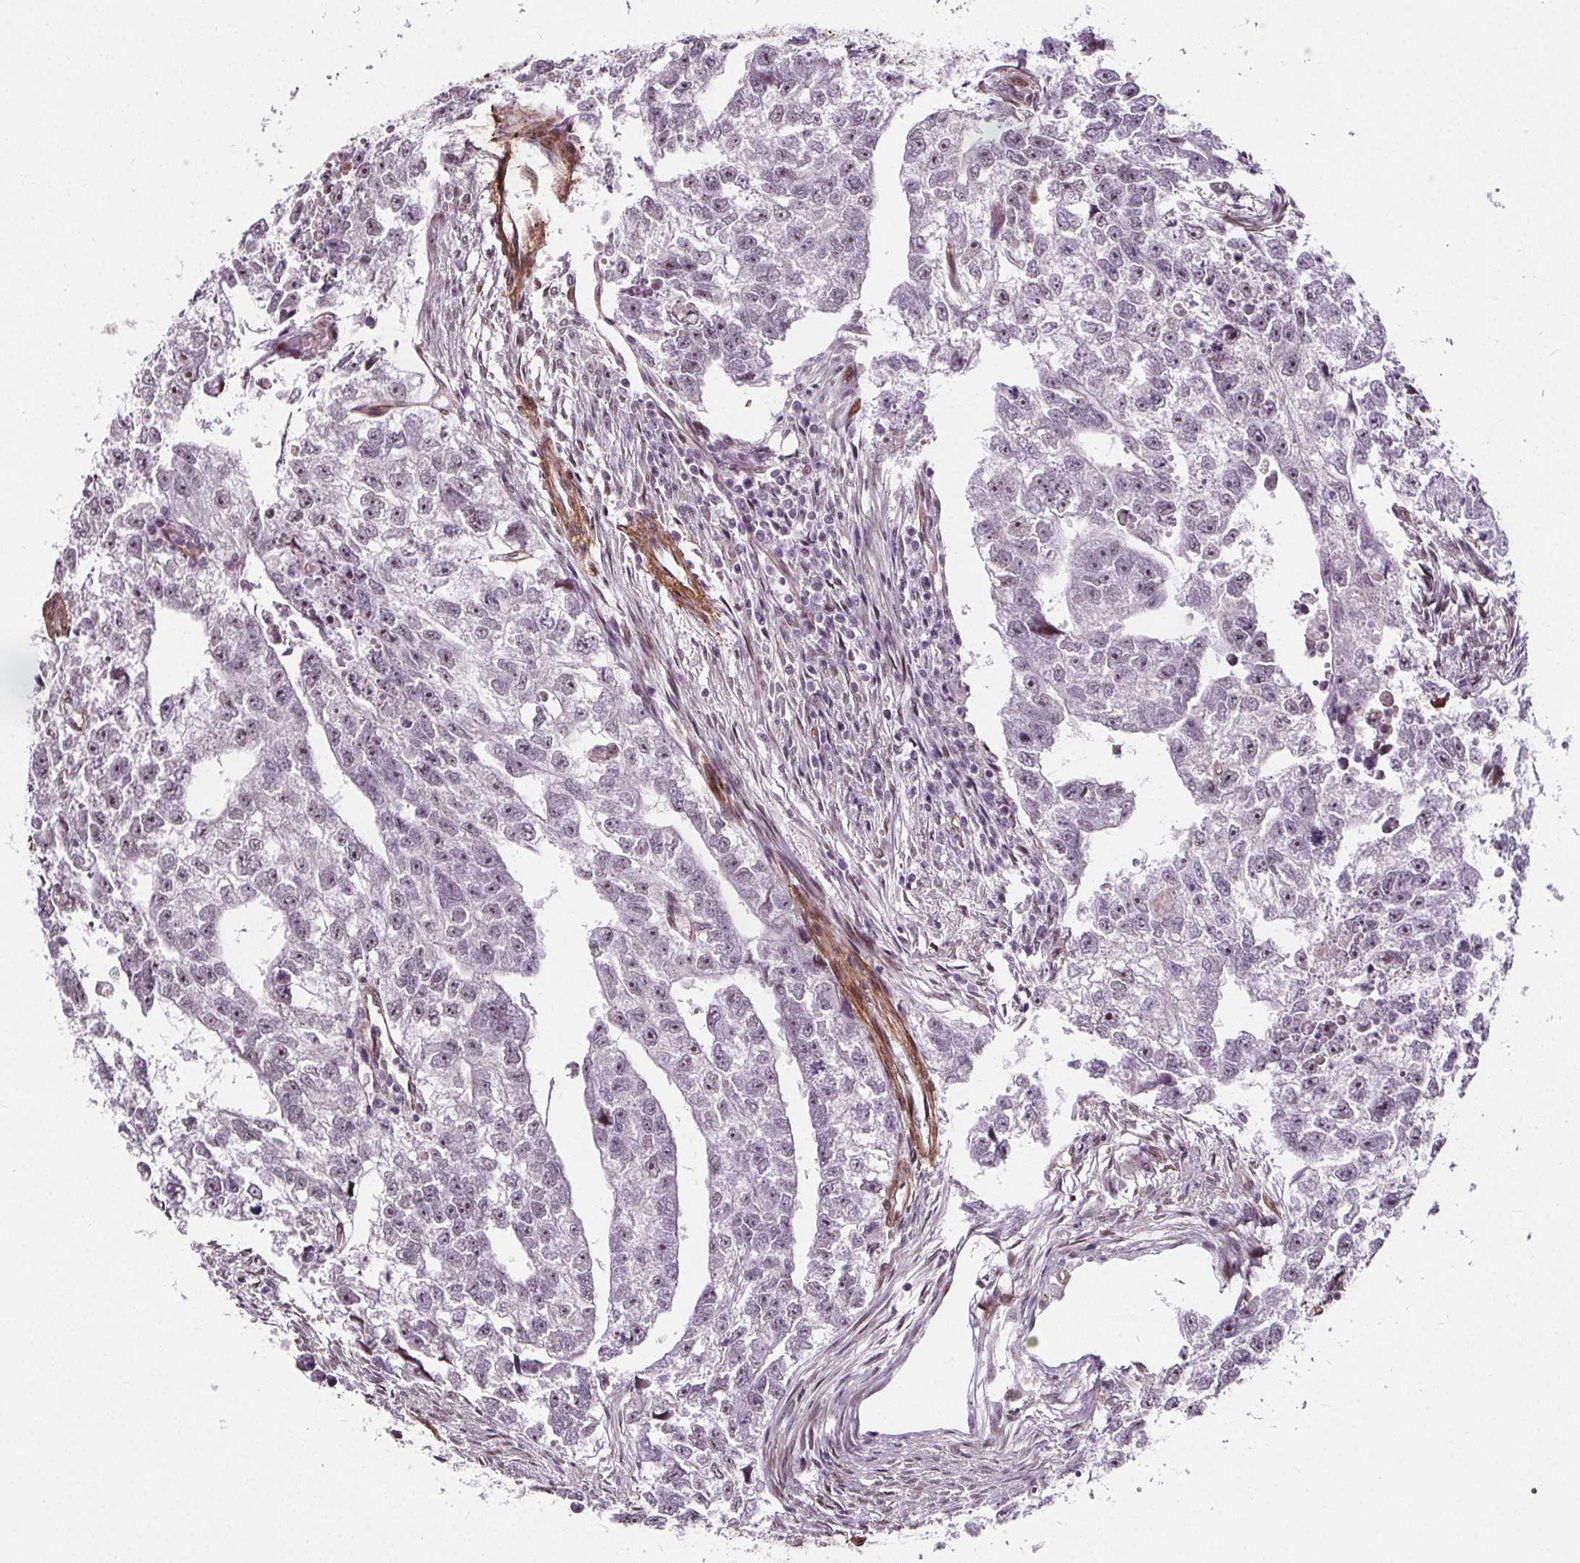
{"staining": {"intensity": "weak", "quantity": "<25%", "location": "nuclear"}, "tissue": "testis cancer", "cell_type": "Tumor cells", "image_type": "cancer", "snomed": [{"axis": "morphology", "description": "Carcinoma, Embryonal, NOS"}, {"axis": "morphology", "description": "Teratoma, malignant, NOS"}, {"axis": "topography", "description": "Testis"}], "caption": "Tumor cells show no significant protein positivity in testis embryonal carcinoma.", "gene": "HAS1", "patient": {"sex": "male", "age": 44}}